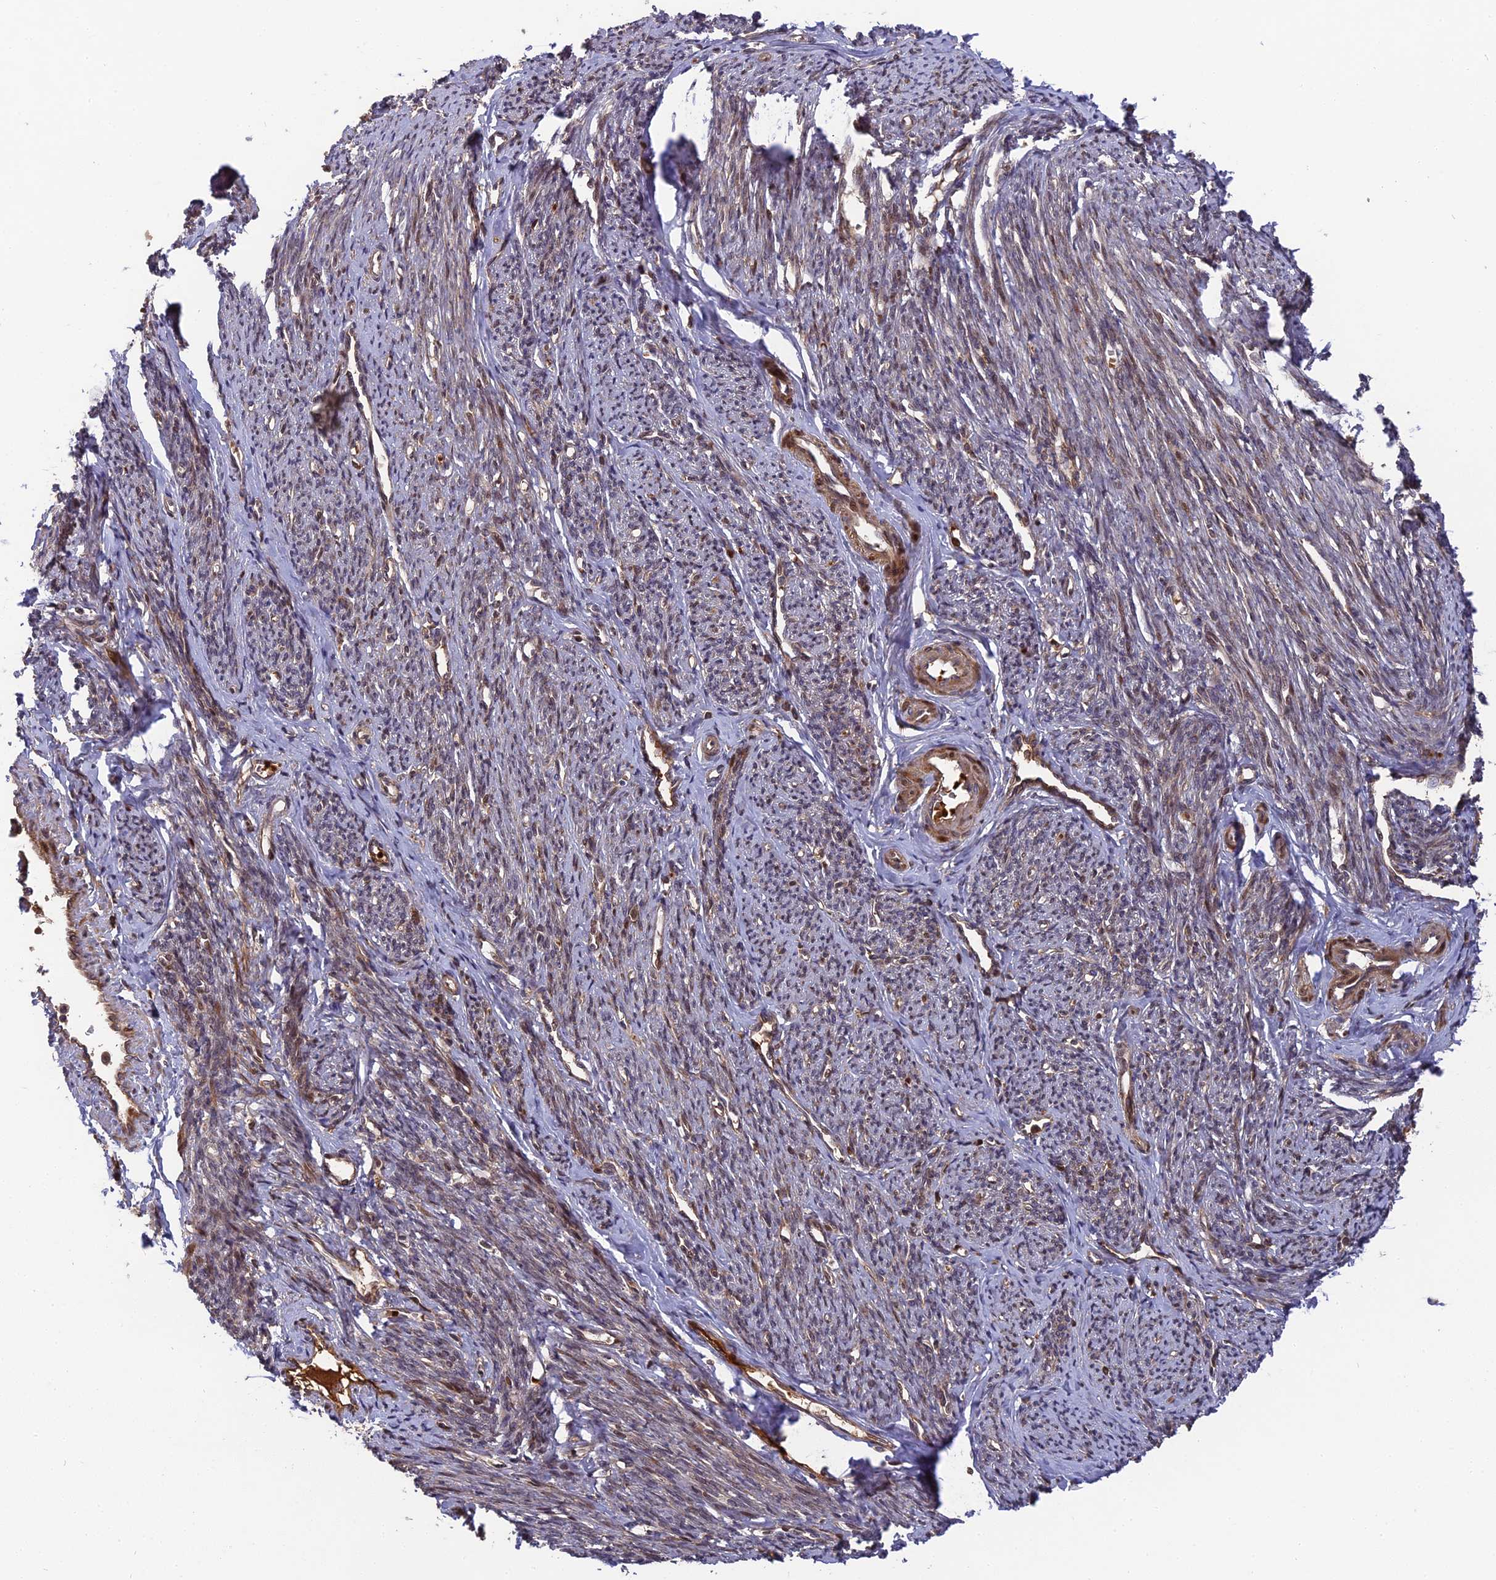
{"staining": {"intensity": "moderate", "quantity": "25%-75%", "location": "cytoplasmic/membranous"}, "tissue": "smooth muscle", "cell_type": "Smooth muscle cells", "image_type": "normal", "snomed": [{"axis": "morphology", "description": "Normal tissue, NOS"}, {"axis": "topography", "description": "Smooth muscle"}, {"axis": "topography", "description": "Uterus"}], "caption": "Smooth muscle stained with IHC displays moderate cytoplasmic/membranous positivity in about 25%-75% of smooth muscle cells.", "gene": "TMUB2", "patient": {"sex": "female", "age": 59}}